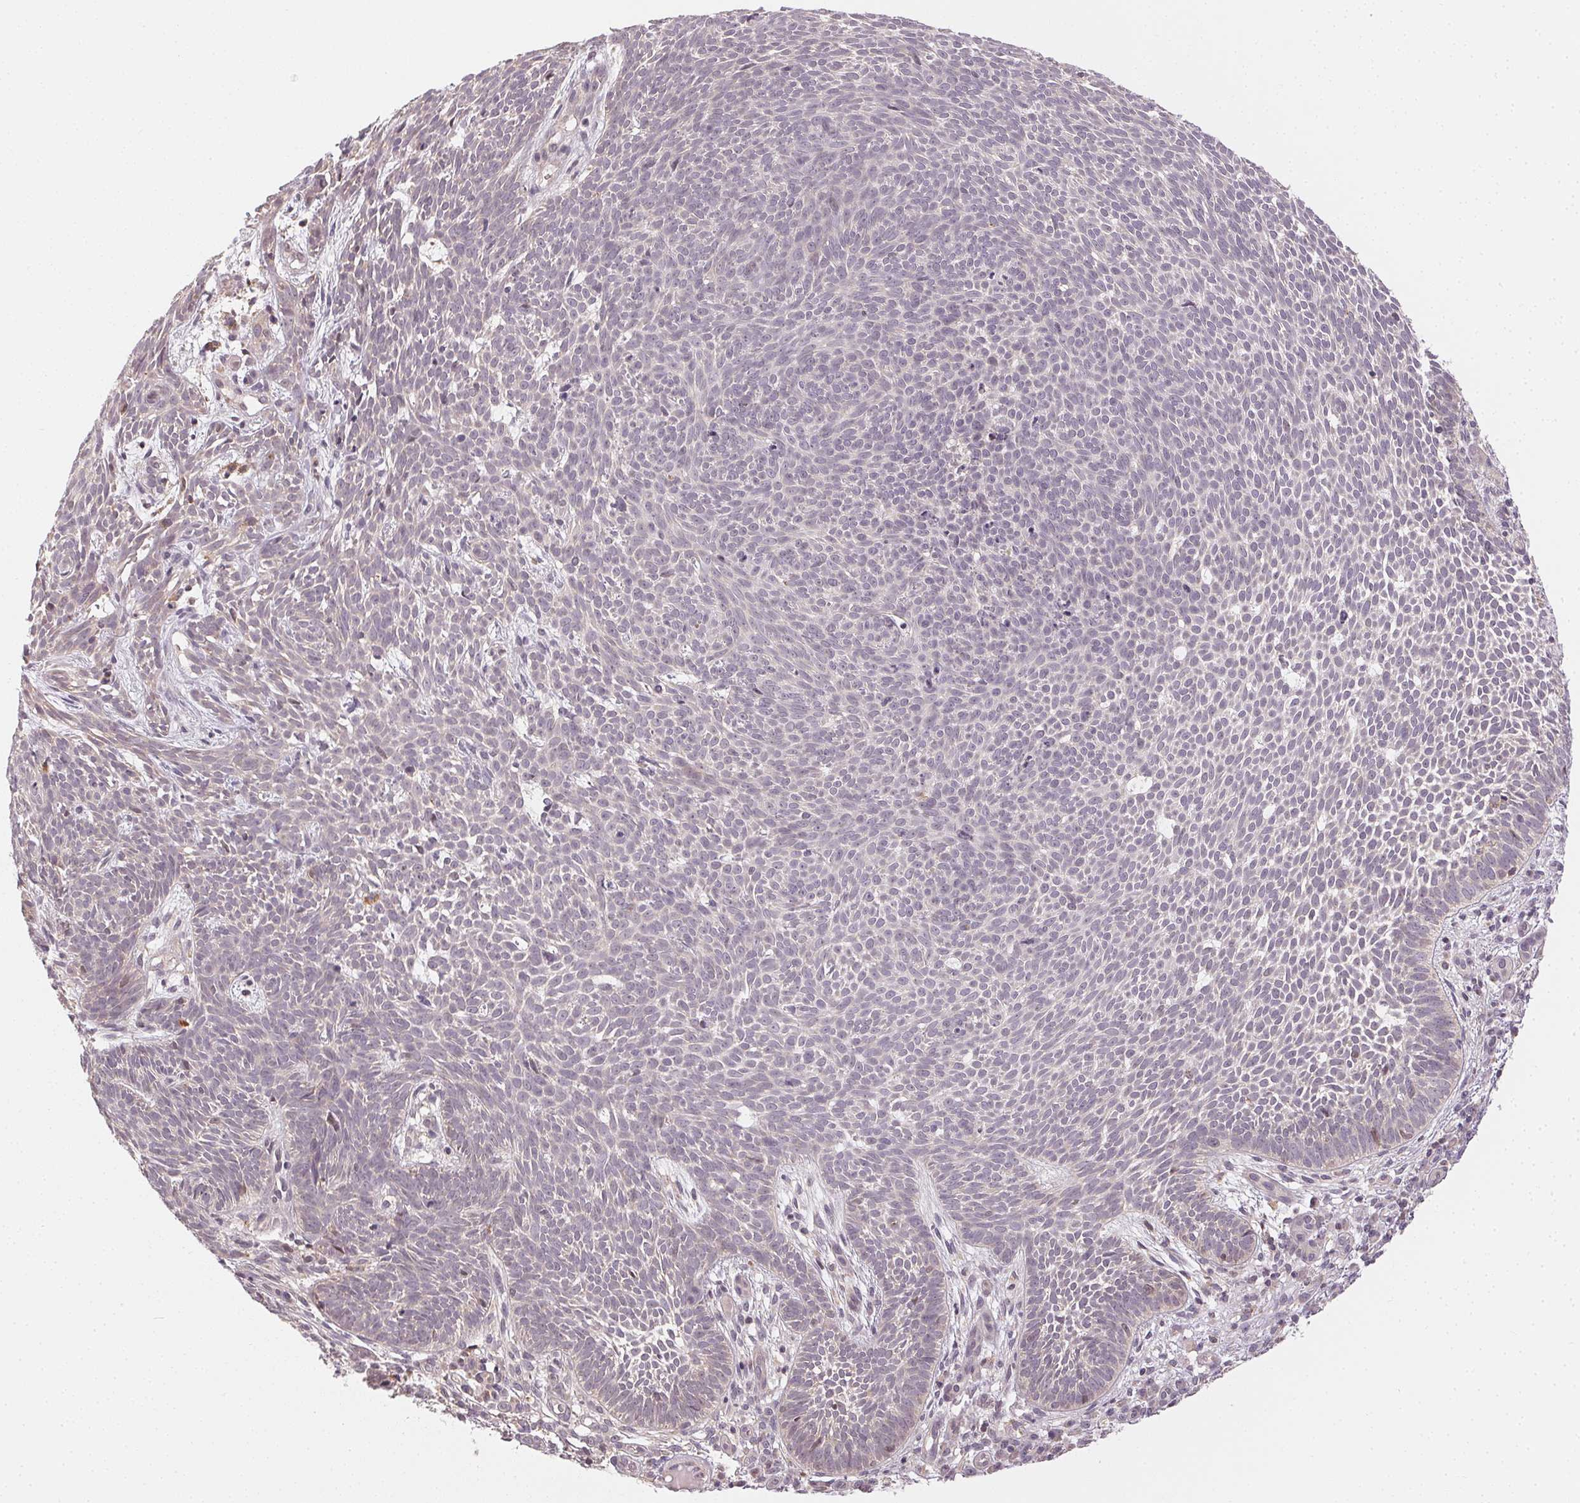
{"staining": {"intensity": "negative", "quantity": "none", "location": "none"}, "tissue": "skin cancer", "cell_type": "Tumor cells", "image_type": "cancer", "snomed": [{"axis": "morphology", "description": "Basal cell carcinoma"}, {"axis": "topography", "description": "Skin"}], "caption": "IHC micrograph of skin cancer stained for a protein (brown), which shows no staining in tumor cells.", "gene": "NCOA4", "patient": {"sex": "male", "age": 59}}